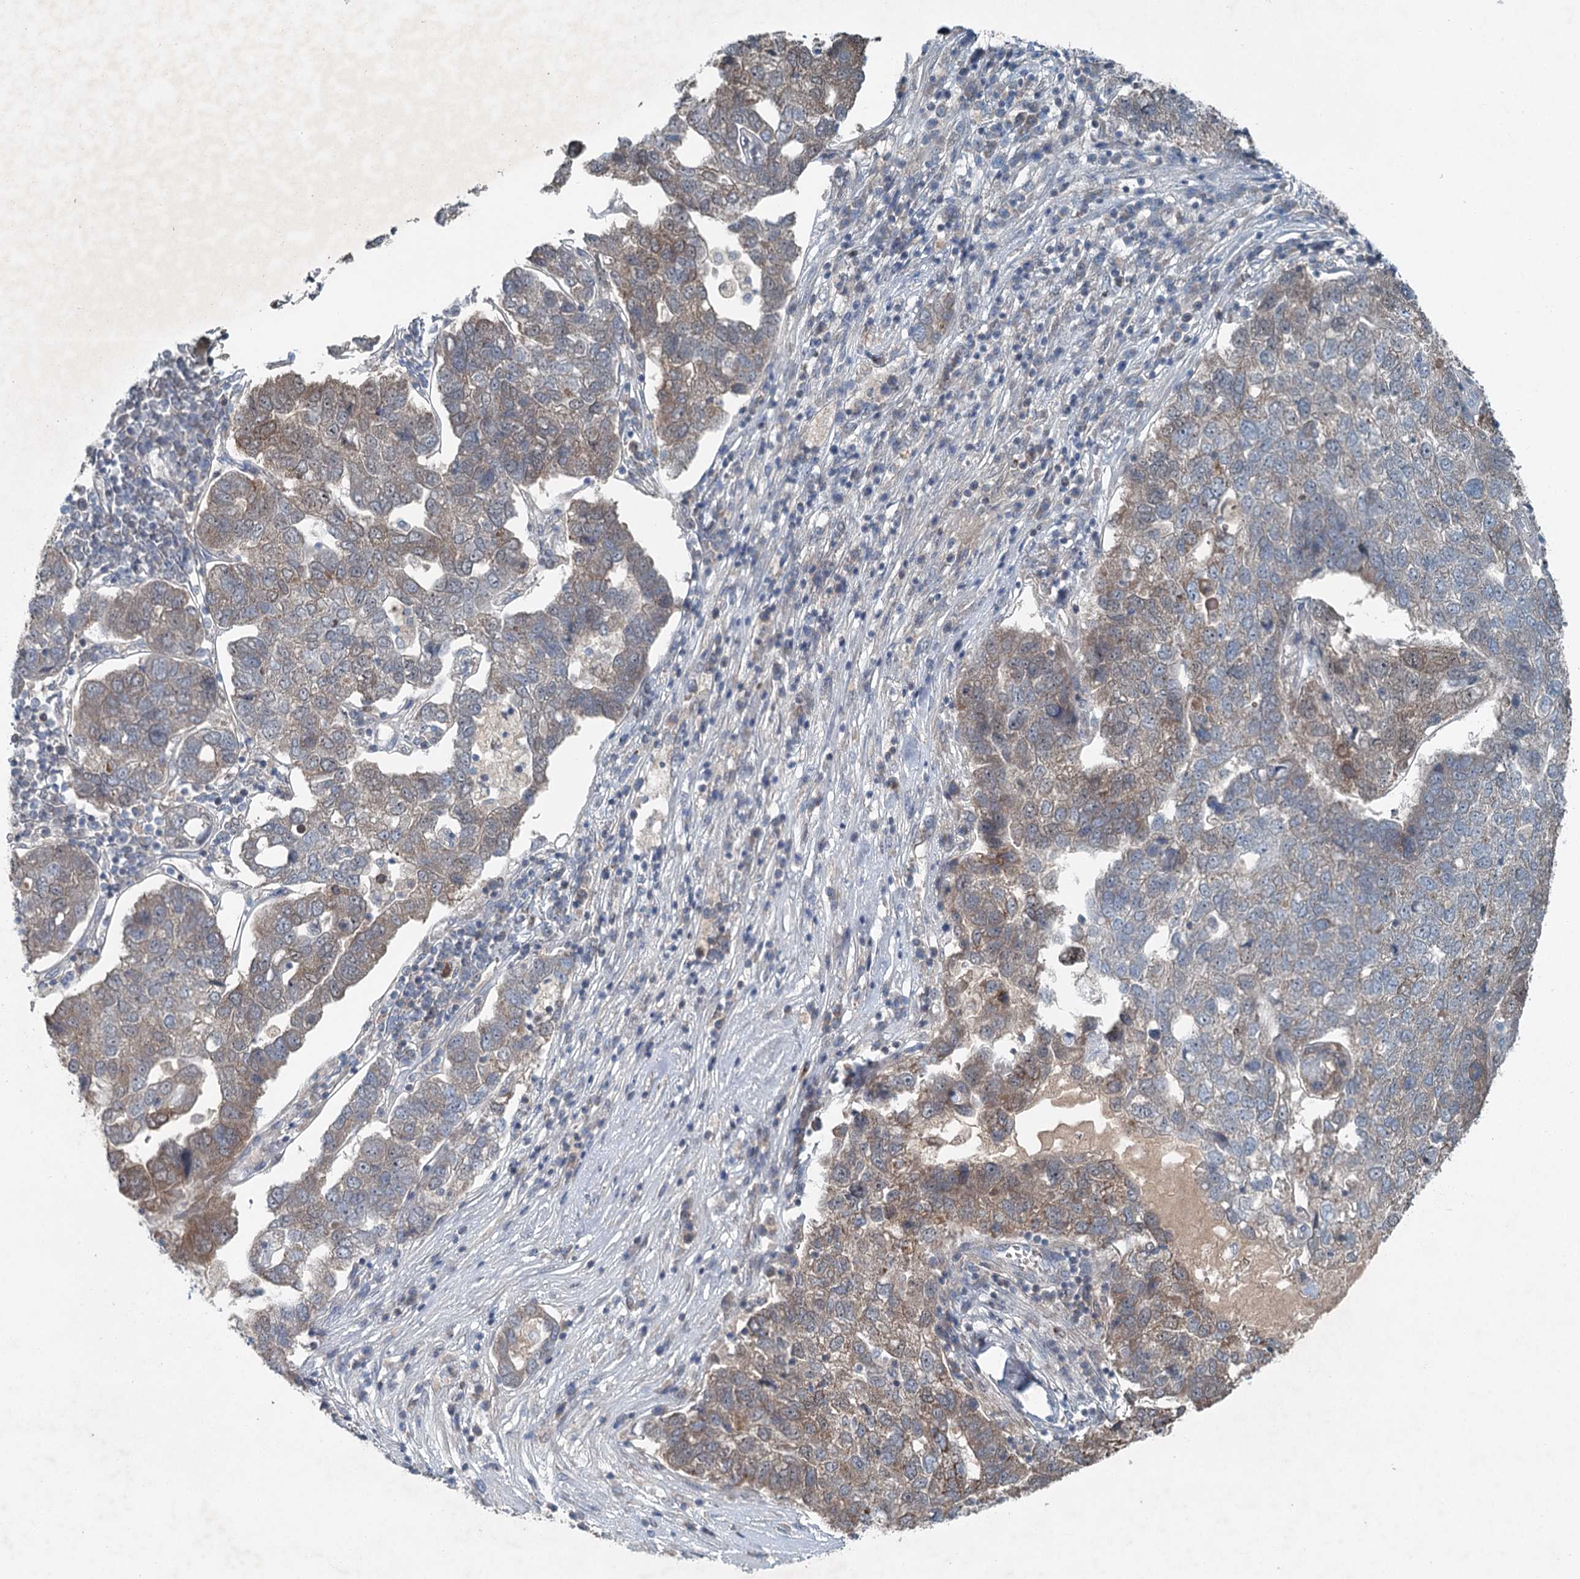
{"staining": {"intensity": "moderate", "quantity": "25%-75%", "location": "cytoplasmic/membranous"}, "tissue": "pancreatic cancer", "cell_type": "Tumor cells", "image_type": "cancer", "snomed": [{"axis": "morphology", "description": "Adenocarcinoma, NOS"}, {"axis": "topography", "description": "Pancreas"}], "caption": "Tumor cells exhibit medium levels of moderate cytoplasmic/membranous staining in approximately 25%-75% of cells in adenocarcinoma (pancreatic). The protein is shown in brown color, while the nuclei are stained blue.", "gene": "CHCHD5", "patient": {"sex": "female", "age": 61}}